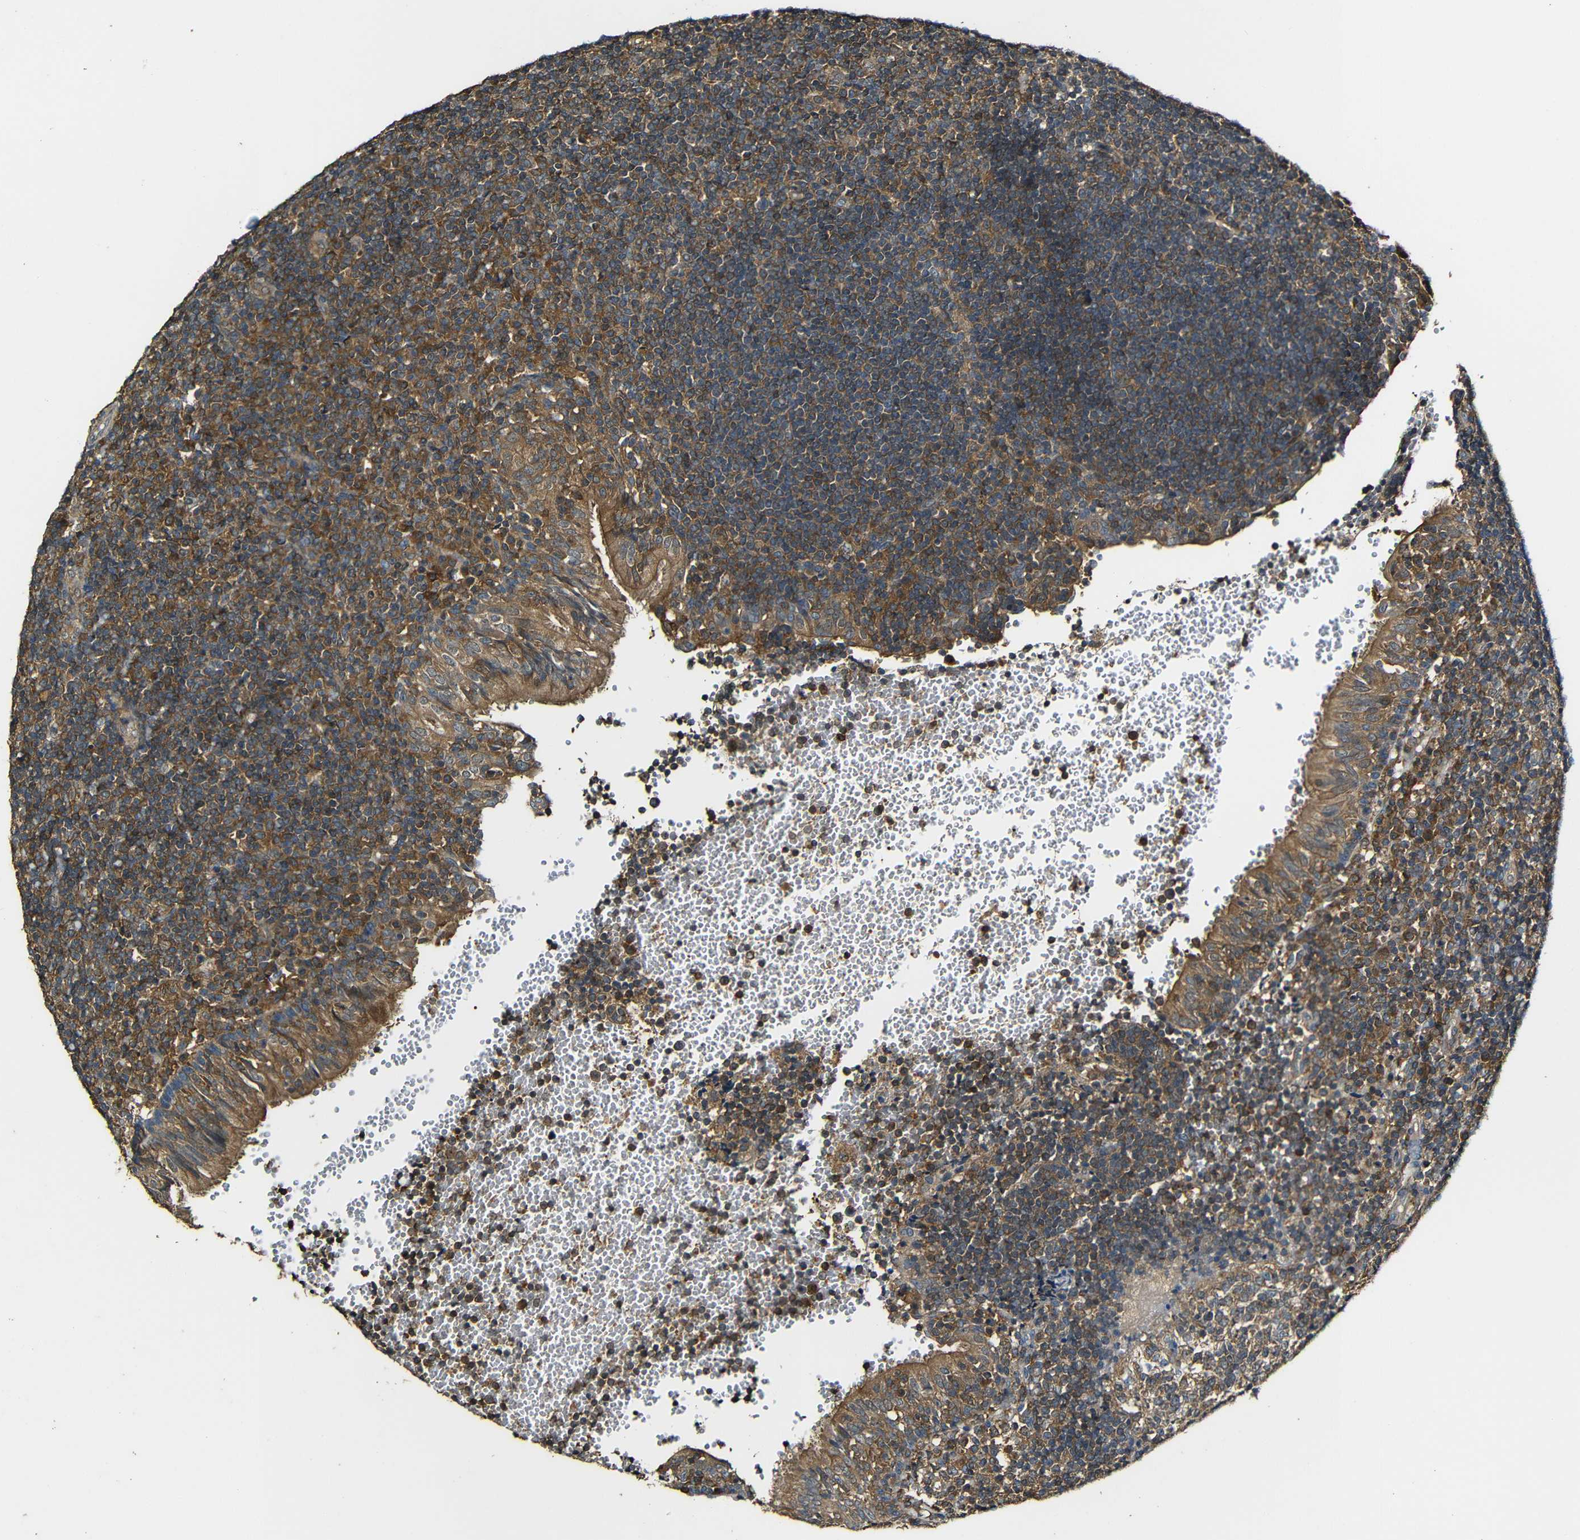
{"staining": {"intensity": "moderate", "quantity": ">75%", "location": "cytoplasmic/membranous"}, "tissue": "tonsil", "cell_type": "Germinal center cells", "image_type": "normal", "snomed": [{"axis": "morphology", "description": "Normal tissue, NOS"}, {"axis": "topography", "description": "Tonsil"}], "caption": "Moderate cytoplasmic/membranous expression for a protein is present in approximately >75% of germinal center cells of normal tonsil using immunohistochemistry.", "gene": "CASP8", "patient": {"sex": "female", "age": 40}}